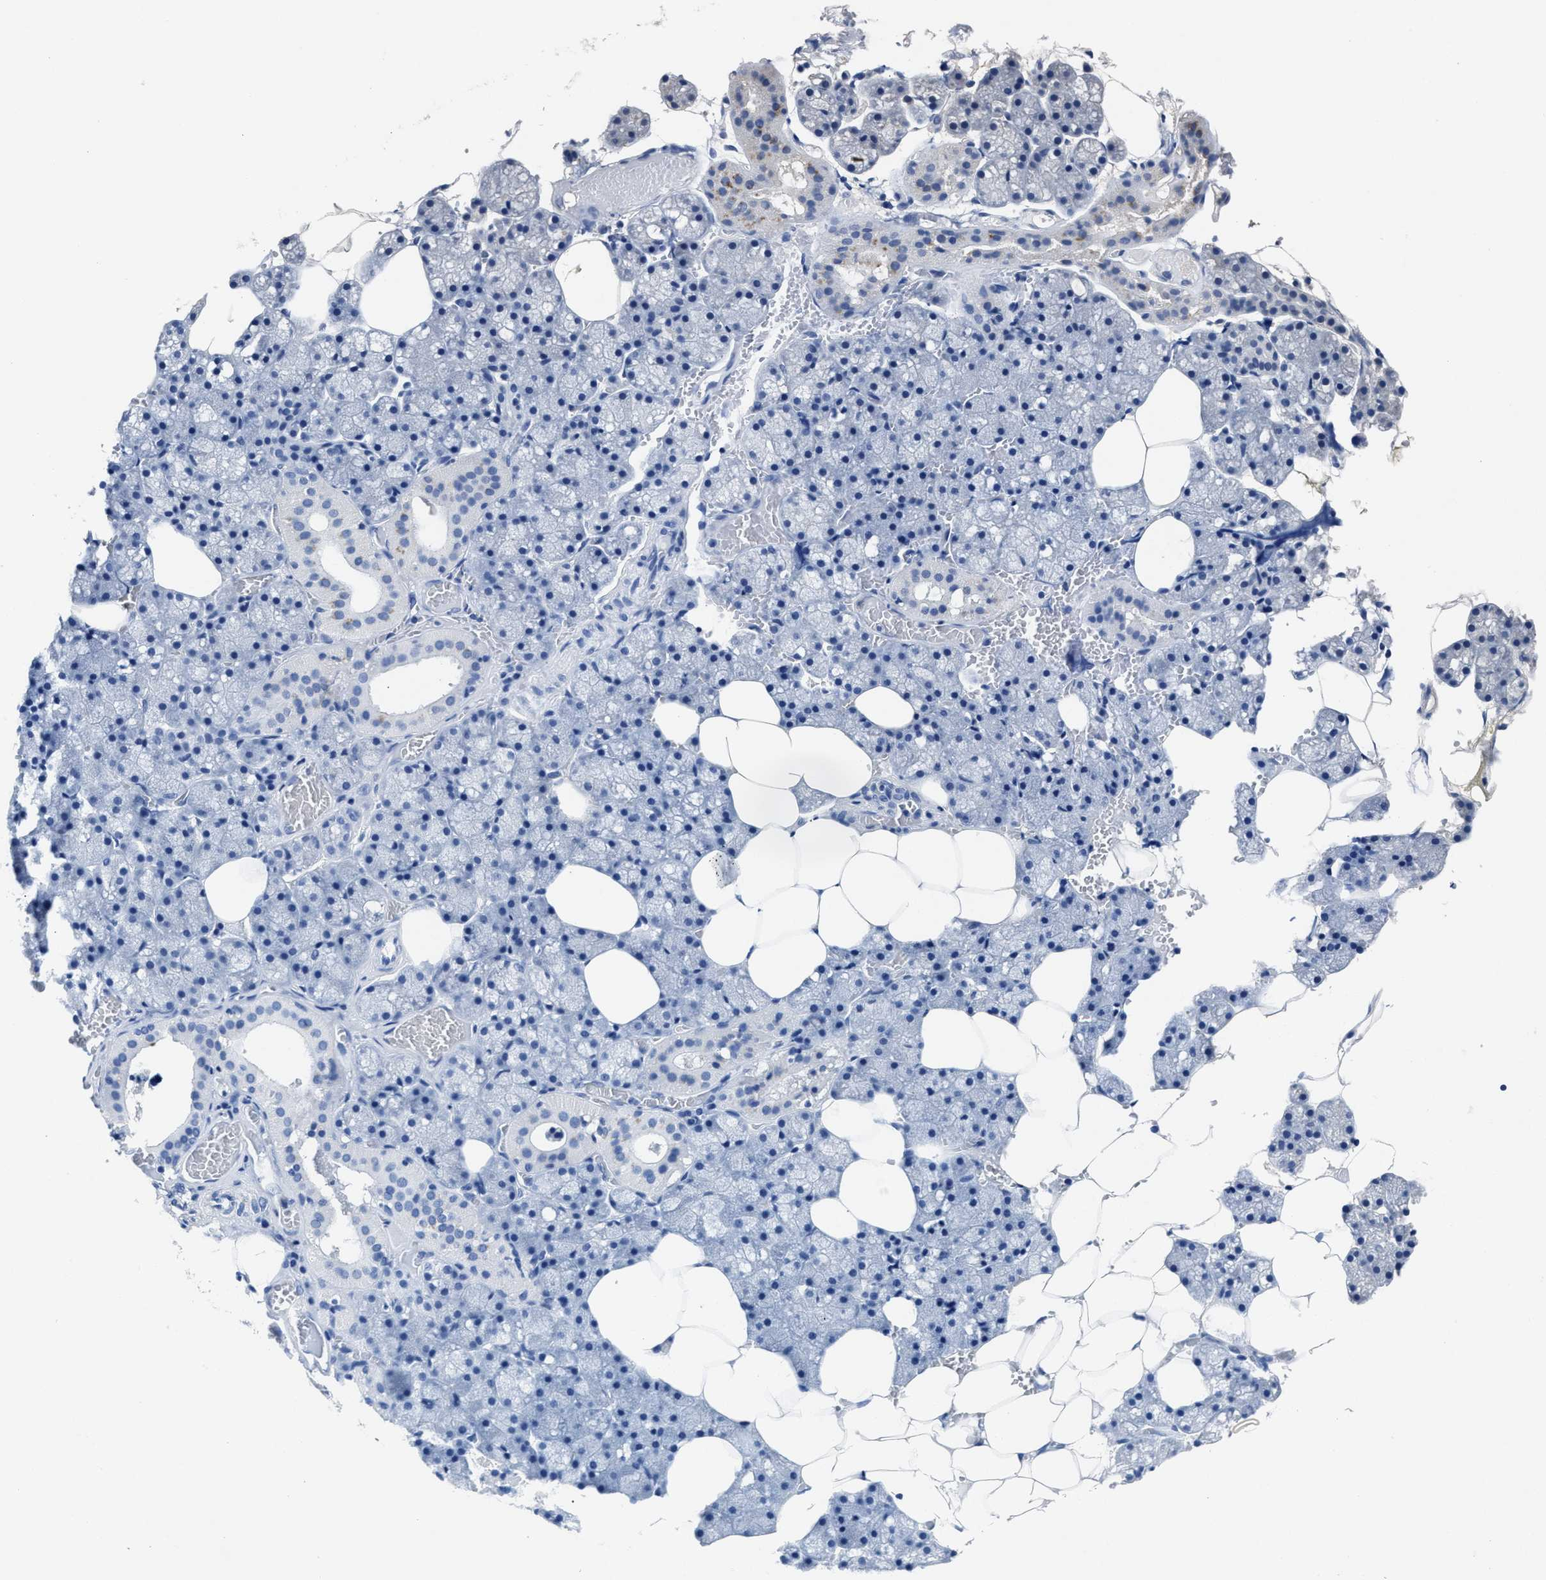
{"staining": {"intensity": "weak", "quantity": "25%-75%", "location": "cytoplasmic/membranous"}, "tissue": "salivary gland", "cell_type": "Glandular cells", "image_type": "normal", "snomed": [{"axis": "morphology", "description": "Normal tissue, NOS"}, {"axis": "topography", "description": "Salivary gland"}], "caption": "IHC micrograph of unremarkable salivary gland: salivary gland stained using immunohistochemistry displays low levels of weak protein expression localized specifically in the cytoplasmic/membranous of glandular cells, appearing as a cytoplasmic/membranous brown color.", "gene": "PDAP1", "patient": {"sex": "male", "age": 62}}